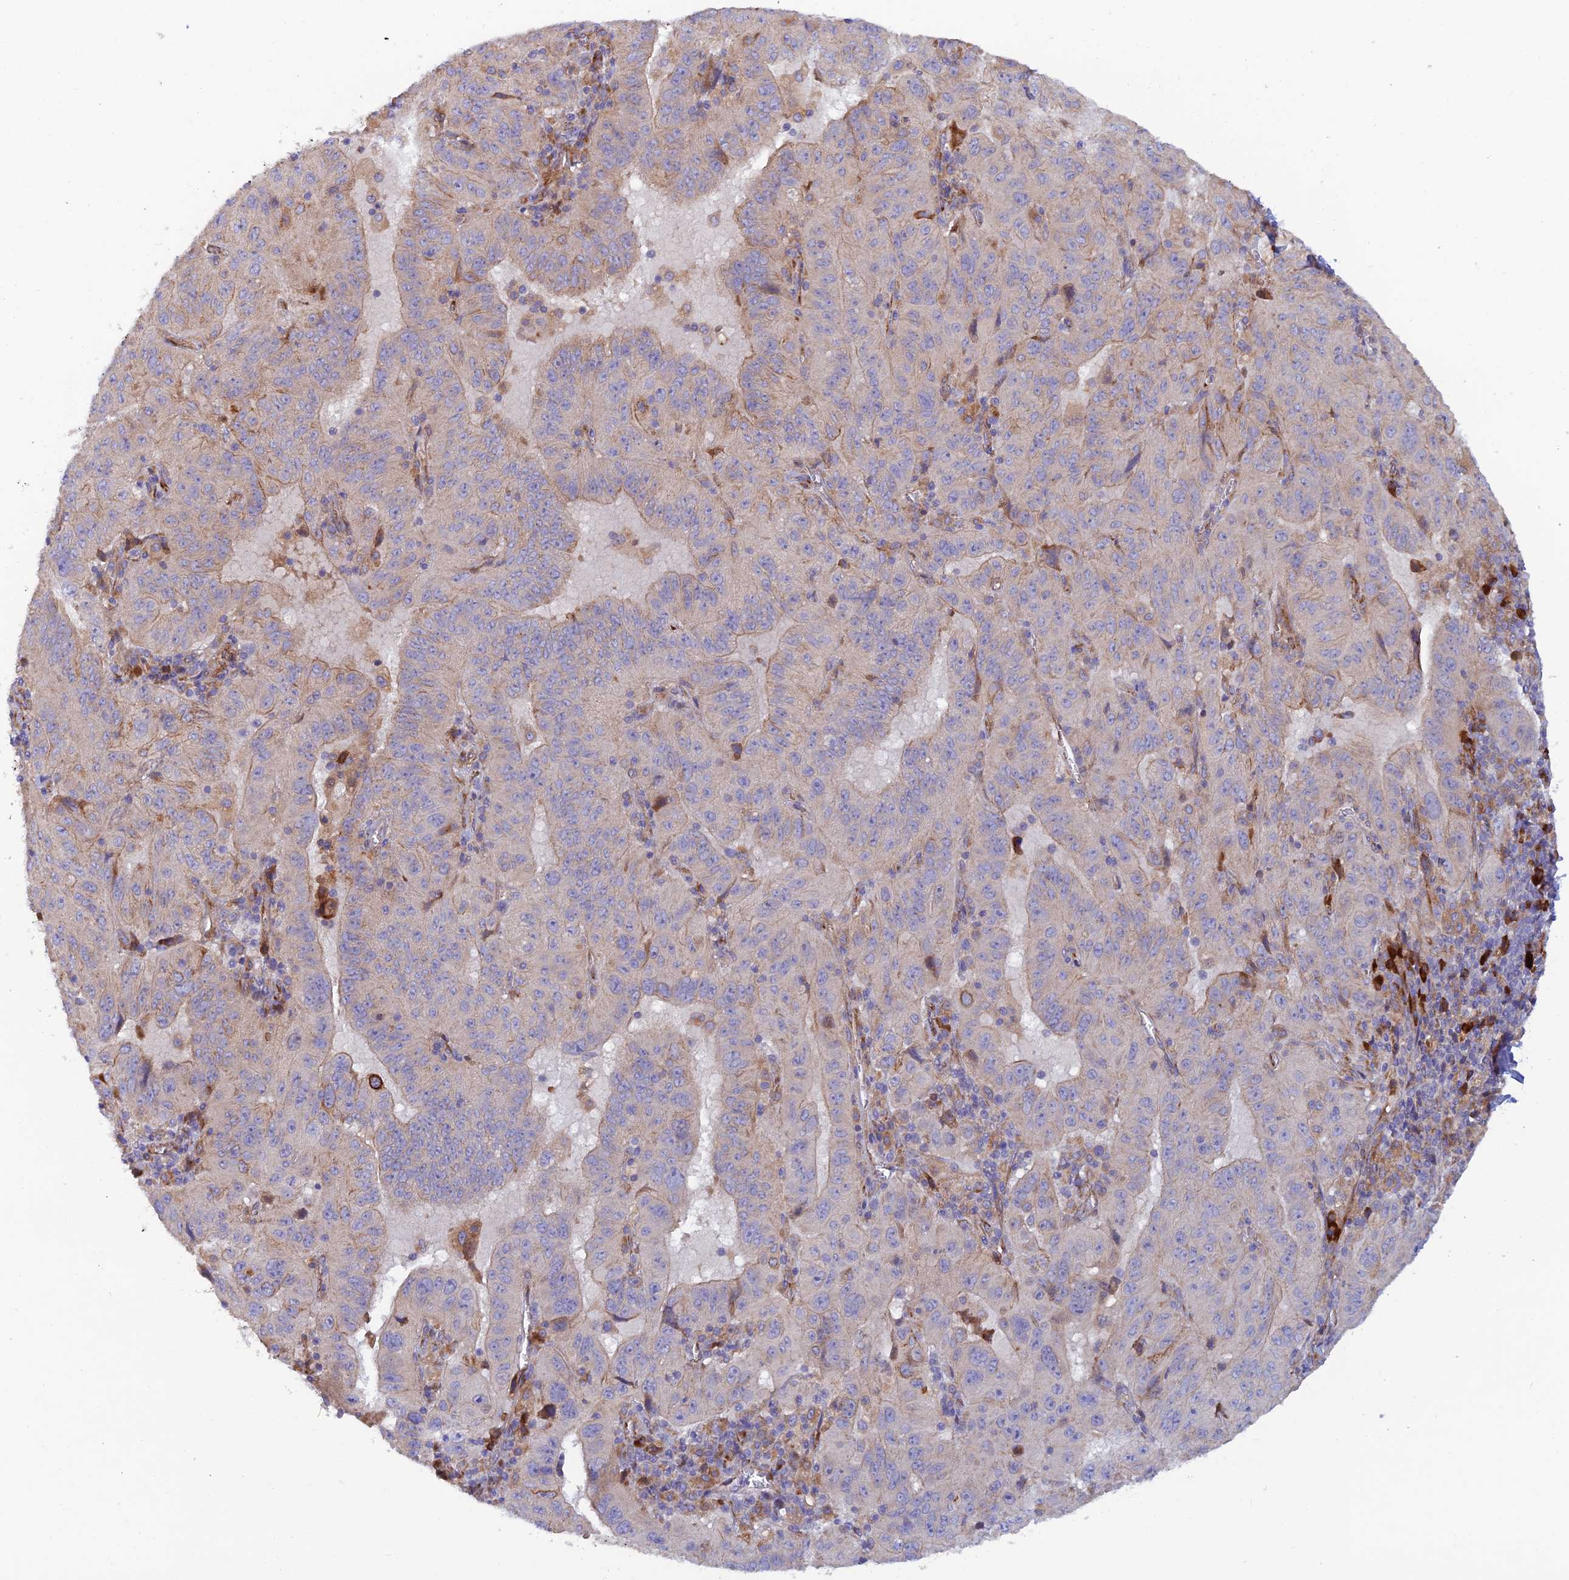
{"staining": {"intensity": "weak", "quantity": "25%-75%", "location": "cytoplasmic/membranous"}, "tissue": "pancreatic cancer", "cell_type": "Tumor cells", "image_type": "cancer", "snomed": [{"axis": "morphology", "description": "Adenocarcinoma, NOS"}, {"axis": "topography", "description": "Pancreas"}], "caption": "An image of human pancreatic cancer stained for a protein exhibits weak cytoplasmic/membranous brown staining in tumor cells.", "gene": "GMCL1", "patient": {"sex": "male", "age": 63}}